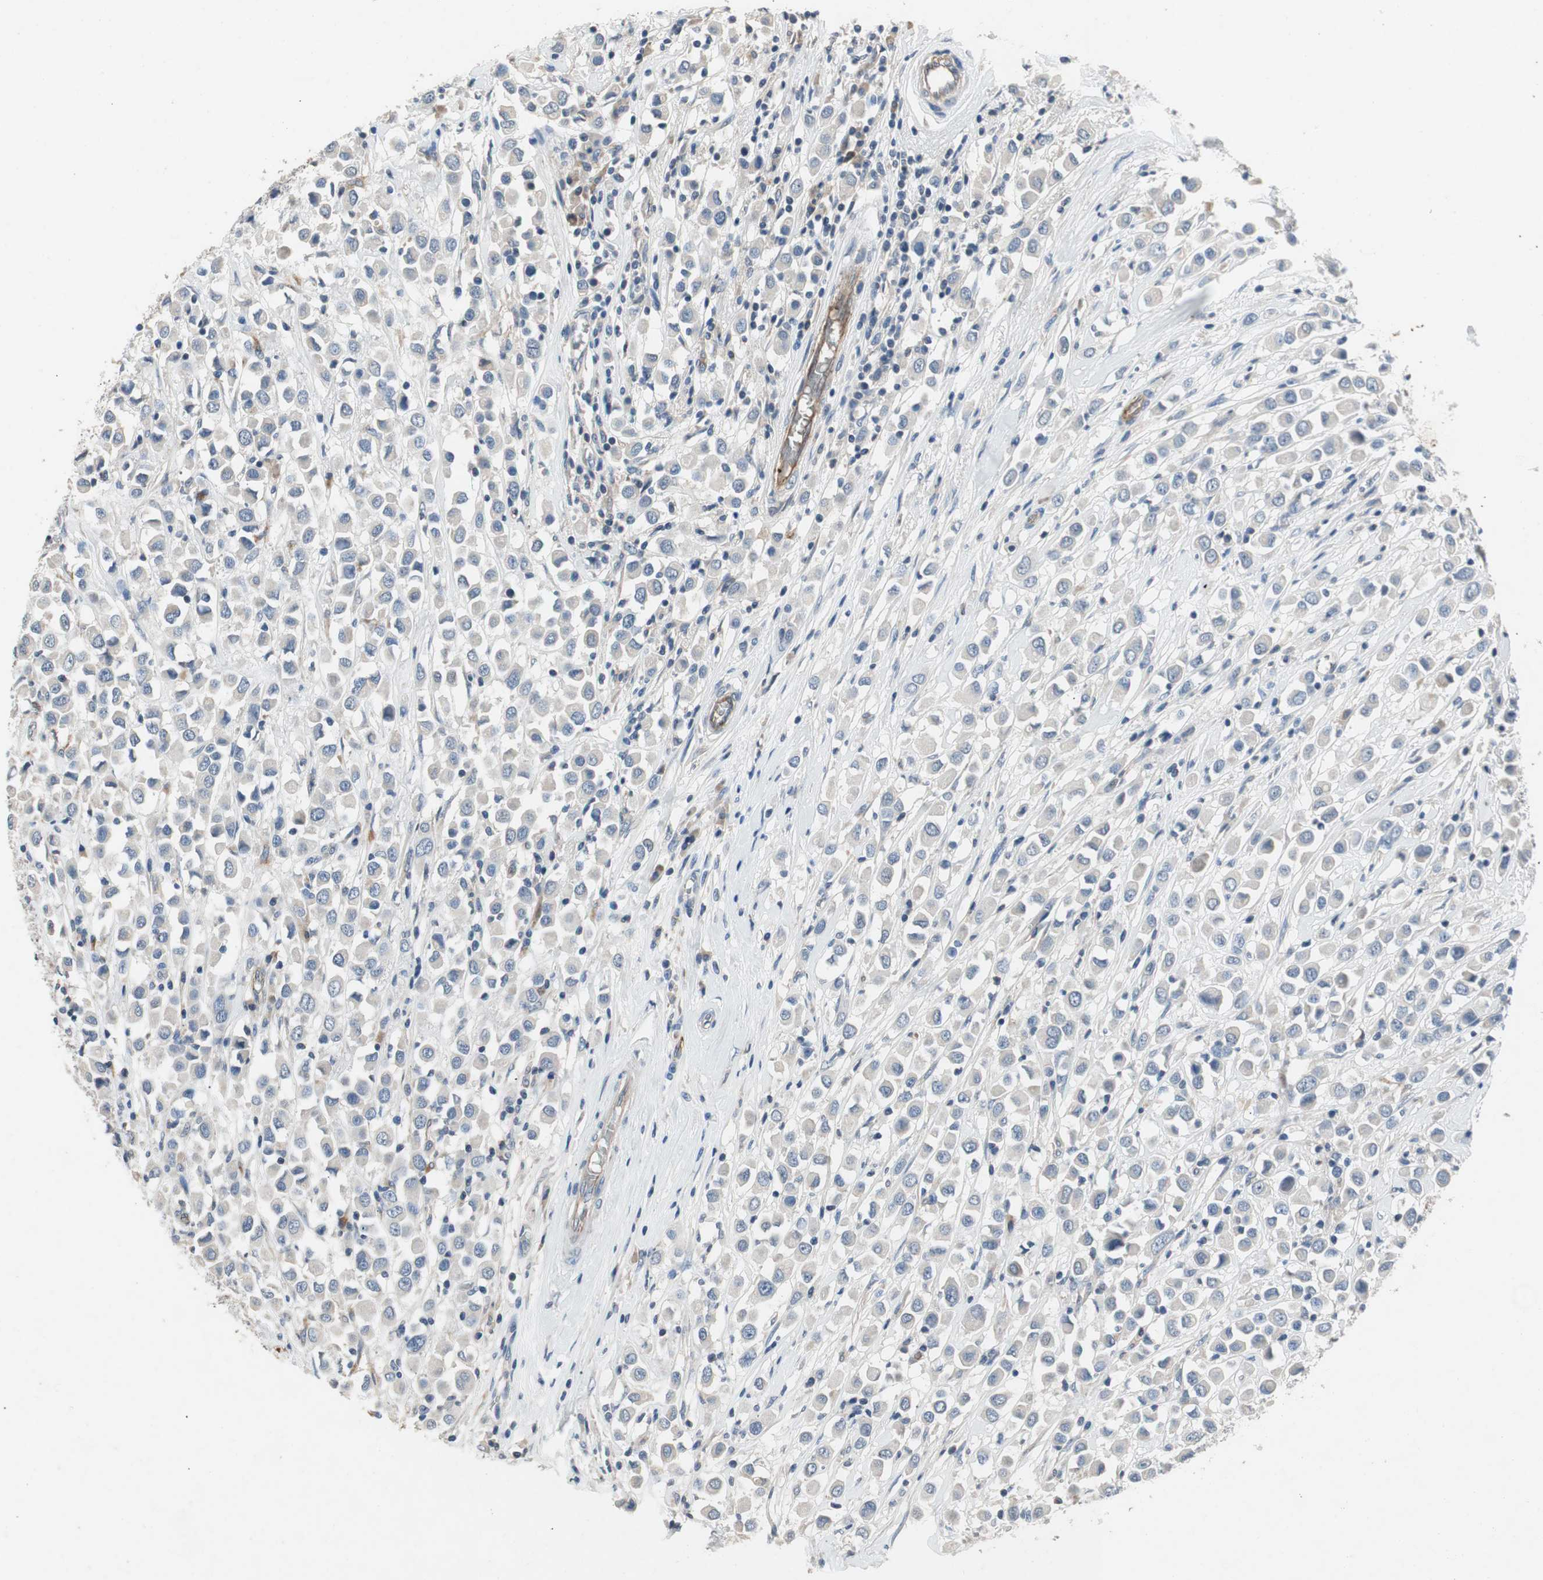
{"staining": {"intensity": "negative", "quantity": "none", "location": "none"}, "tissue": "breast cancer", "cell_type": "Tumor cells", "image_type": "cancer", "snomed": [{"axis": "morphology", "description": "Duct carcinoma"}, {"axis": "topography", "description": "Breast"}], "caption": "DAB immunohistochemical staining of human breast intraductal carcinoma exhibits no significant expression in tumor cells.", "gene": "ALPL", "patient": {"sex": "female", "age": 61}}